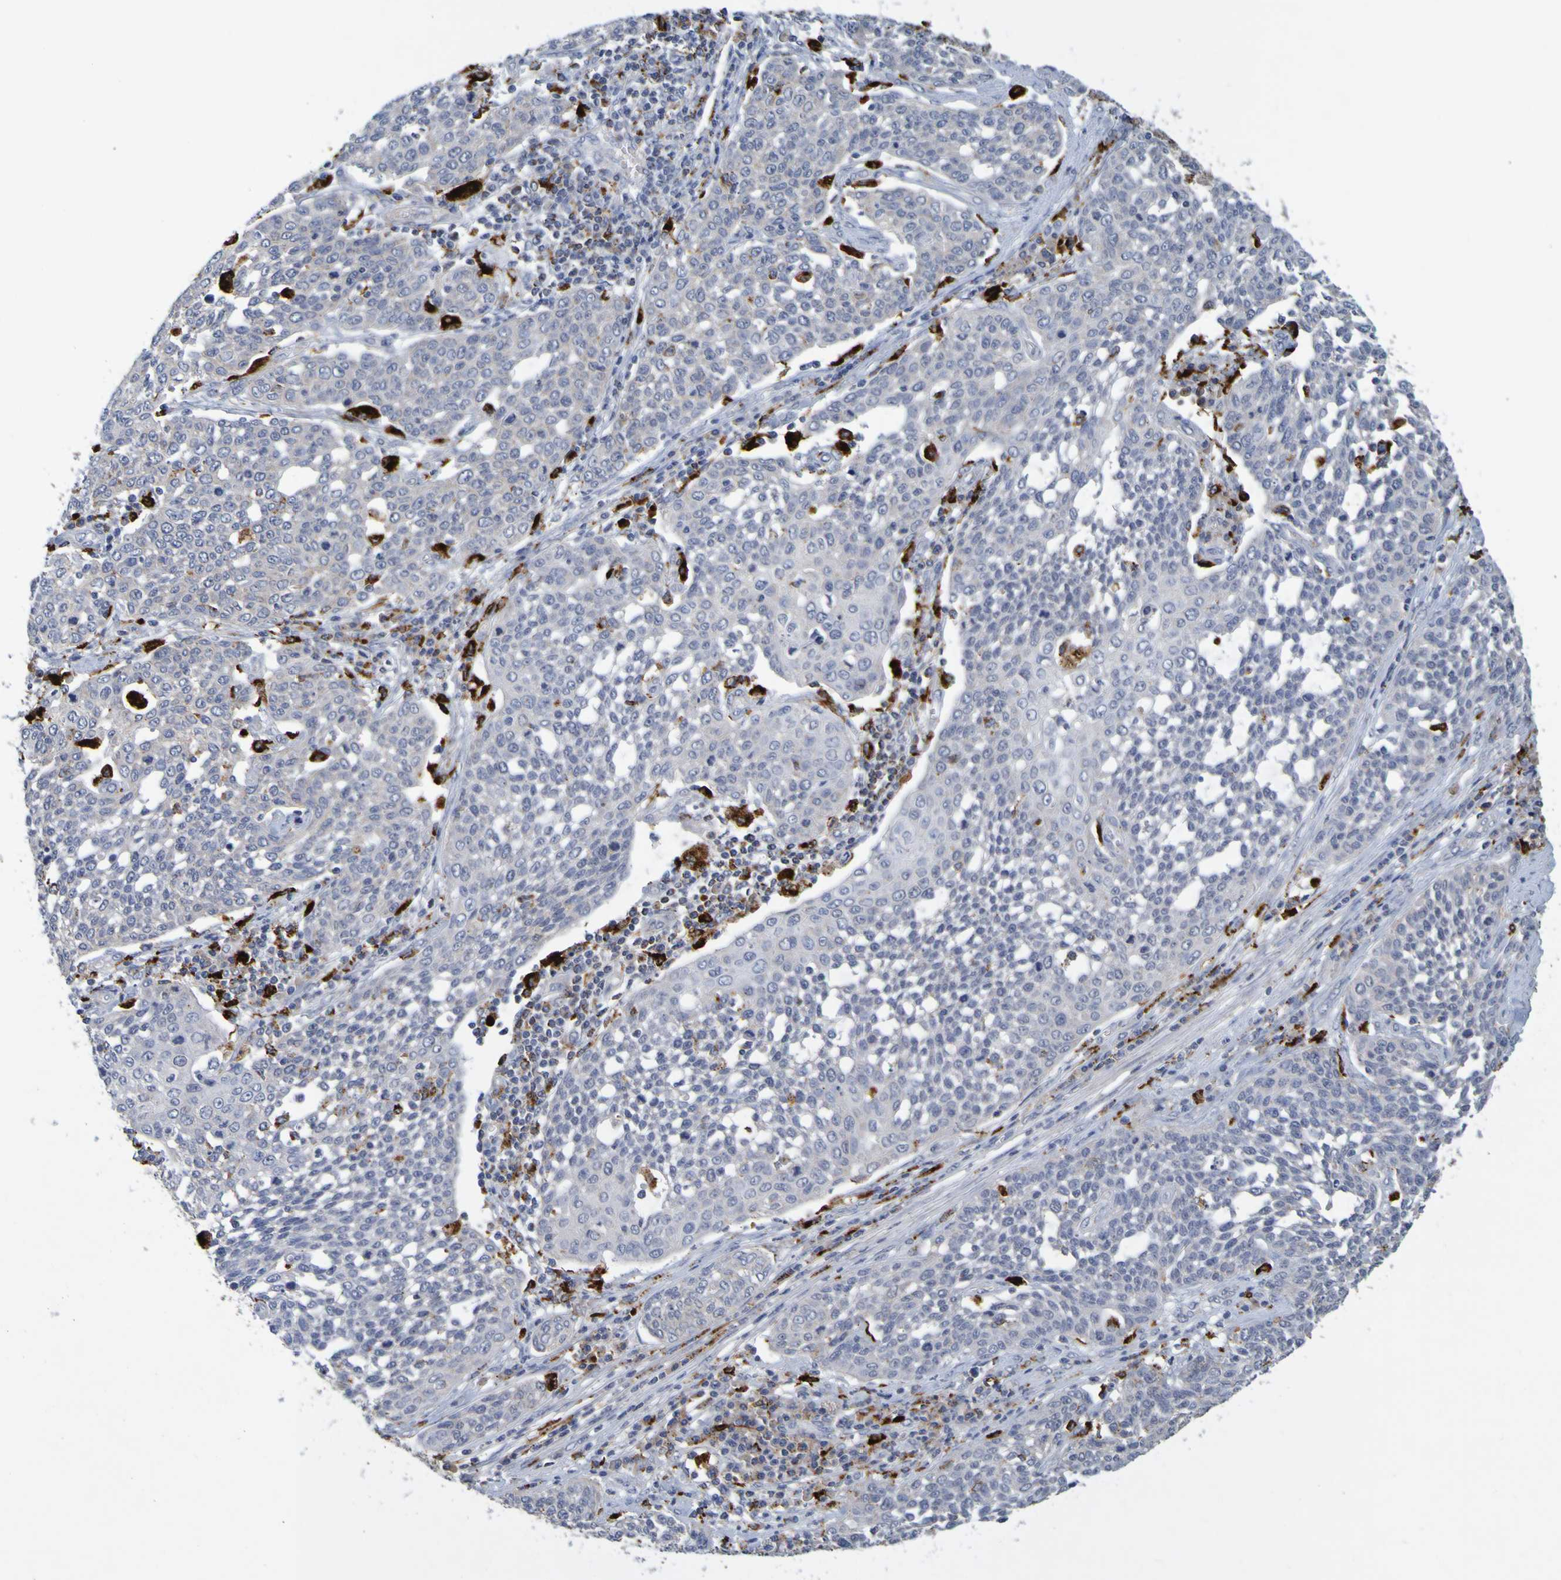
{"staining": {"intensity": "negative", "quantity": "none", "location": "none"}, "tissue": "cervical cancer", "cell_type": "Tumor cells", "image_type": "cancer", "snomed": [{"axis": "morphology", "description": "Squamous cell carcinoma, NOS"}, {"axis": "topography", "description": "Cervix"}], "caption": "Immunohistochemical staining of human cervical cancer (squamous cell carcinoma) shows no significant positivity in tumor cells.", "gene": "TPH1", "patient": {"sex": "female", "age": 34}}